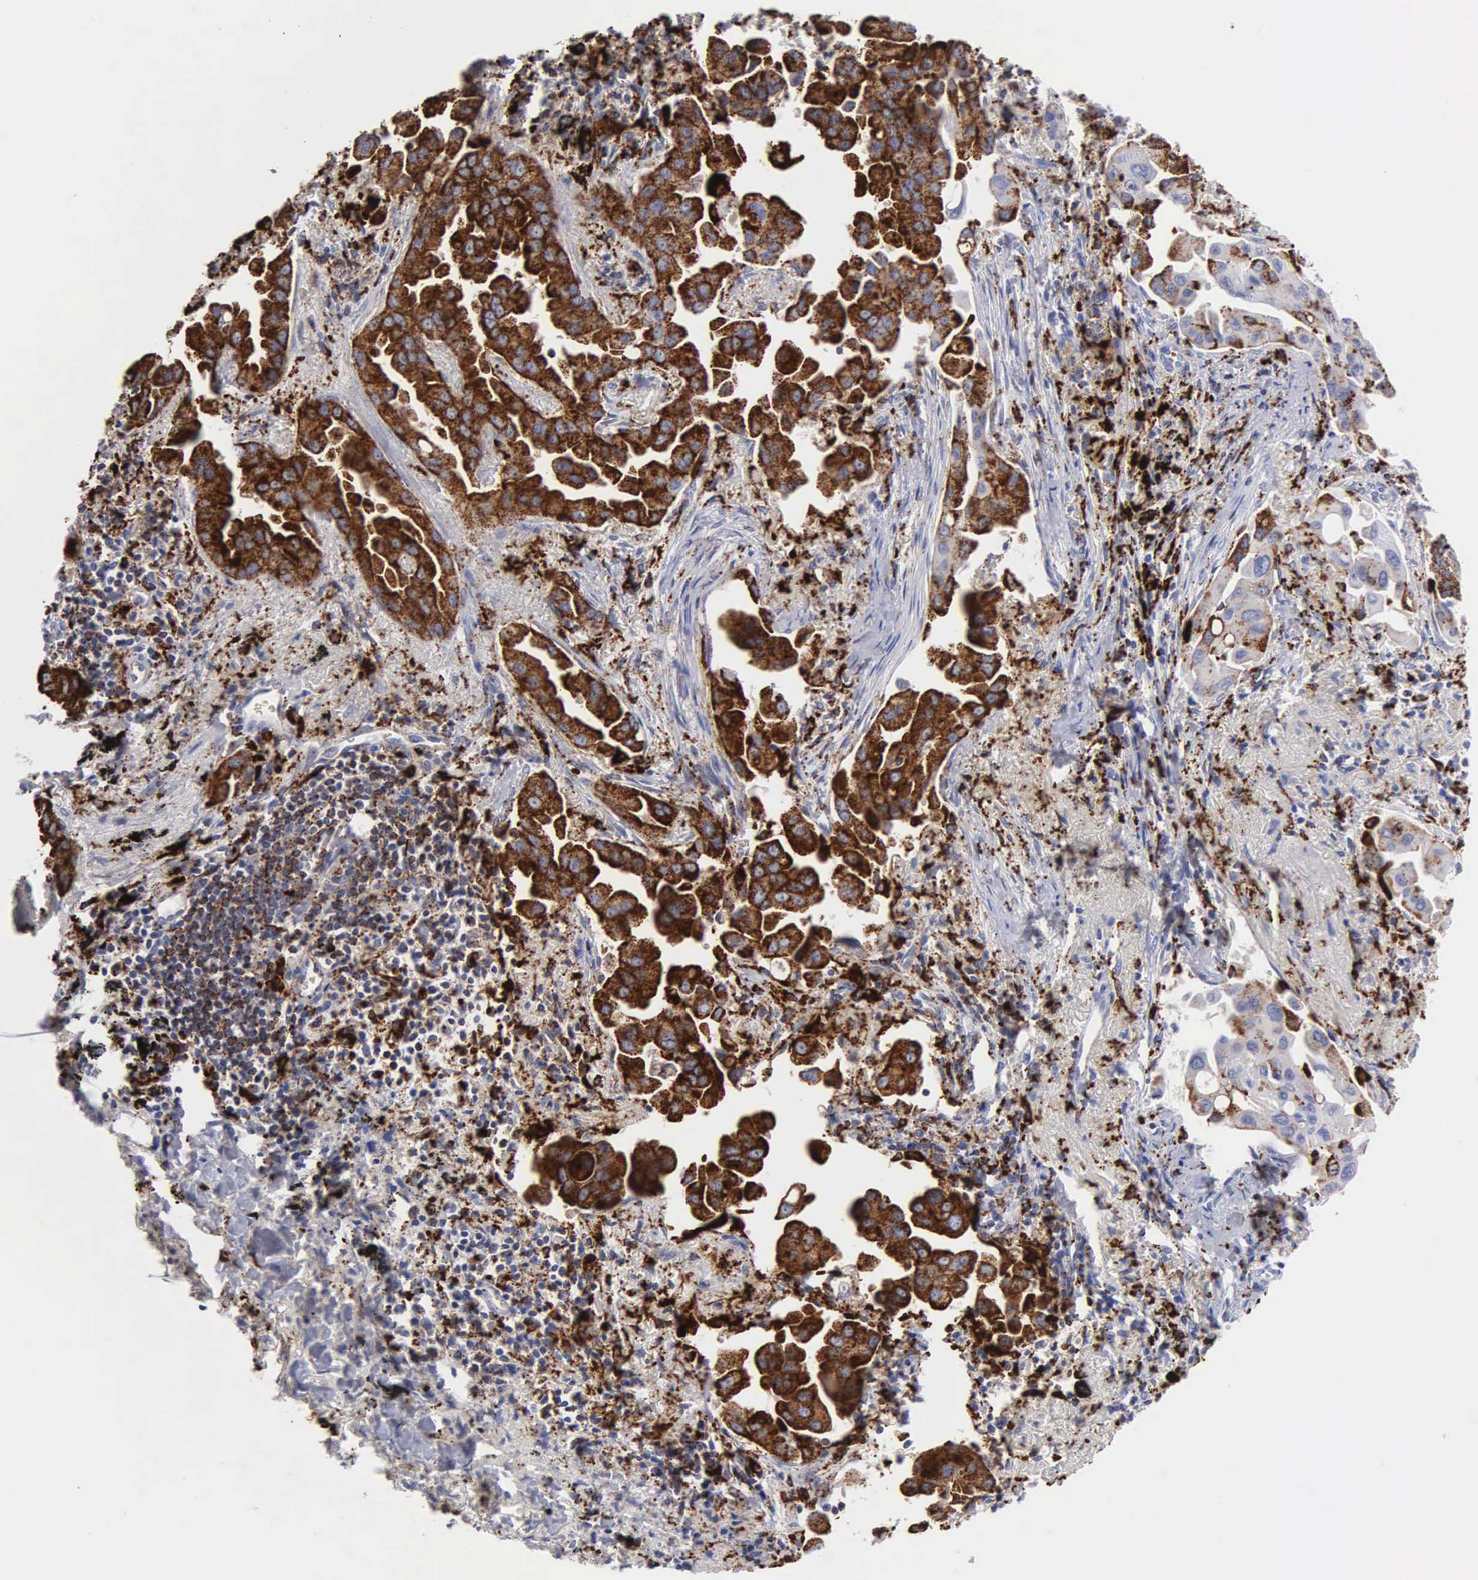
{"staining": {"intensity": "strong", "quantity": ">75%", "location": "cytoplasmic/membranous"}, "tissue": "lung cancer", "cell_type": "Tumor cells", "image_type": "cancer", "snomed": [{"axis": "morphology", "description": "Adenocarcinoma, NOS"}, {"axis": "topography", "description": "Lung"}], "caption": "This micrograph displays immunohistochemistry staining of human lung cancer, with high strong cytoplasmic/membranous staining in about >75% of tumor cells.", "gene": "CTSH", "patient": {"sex": "male", "age": 68}}